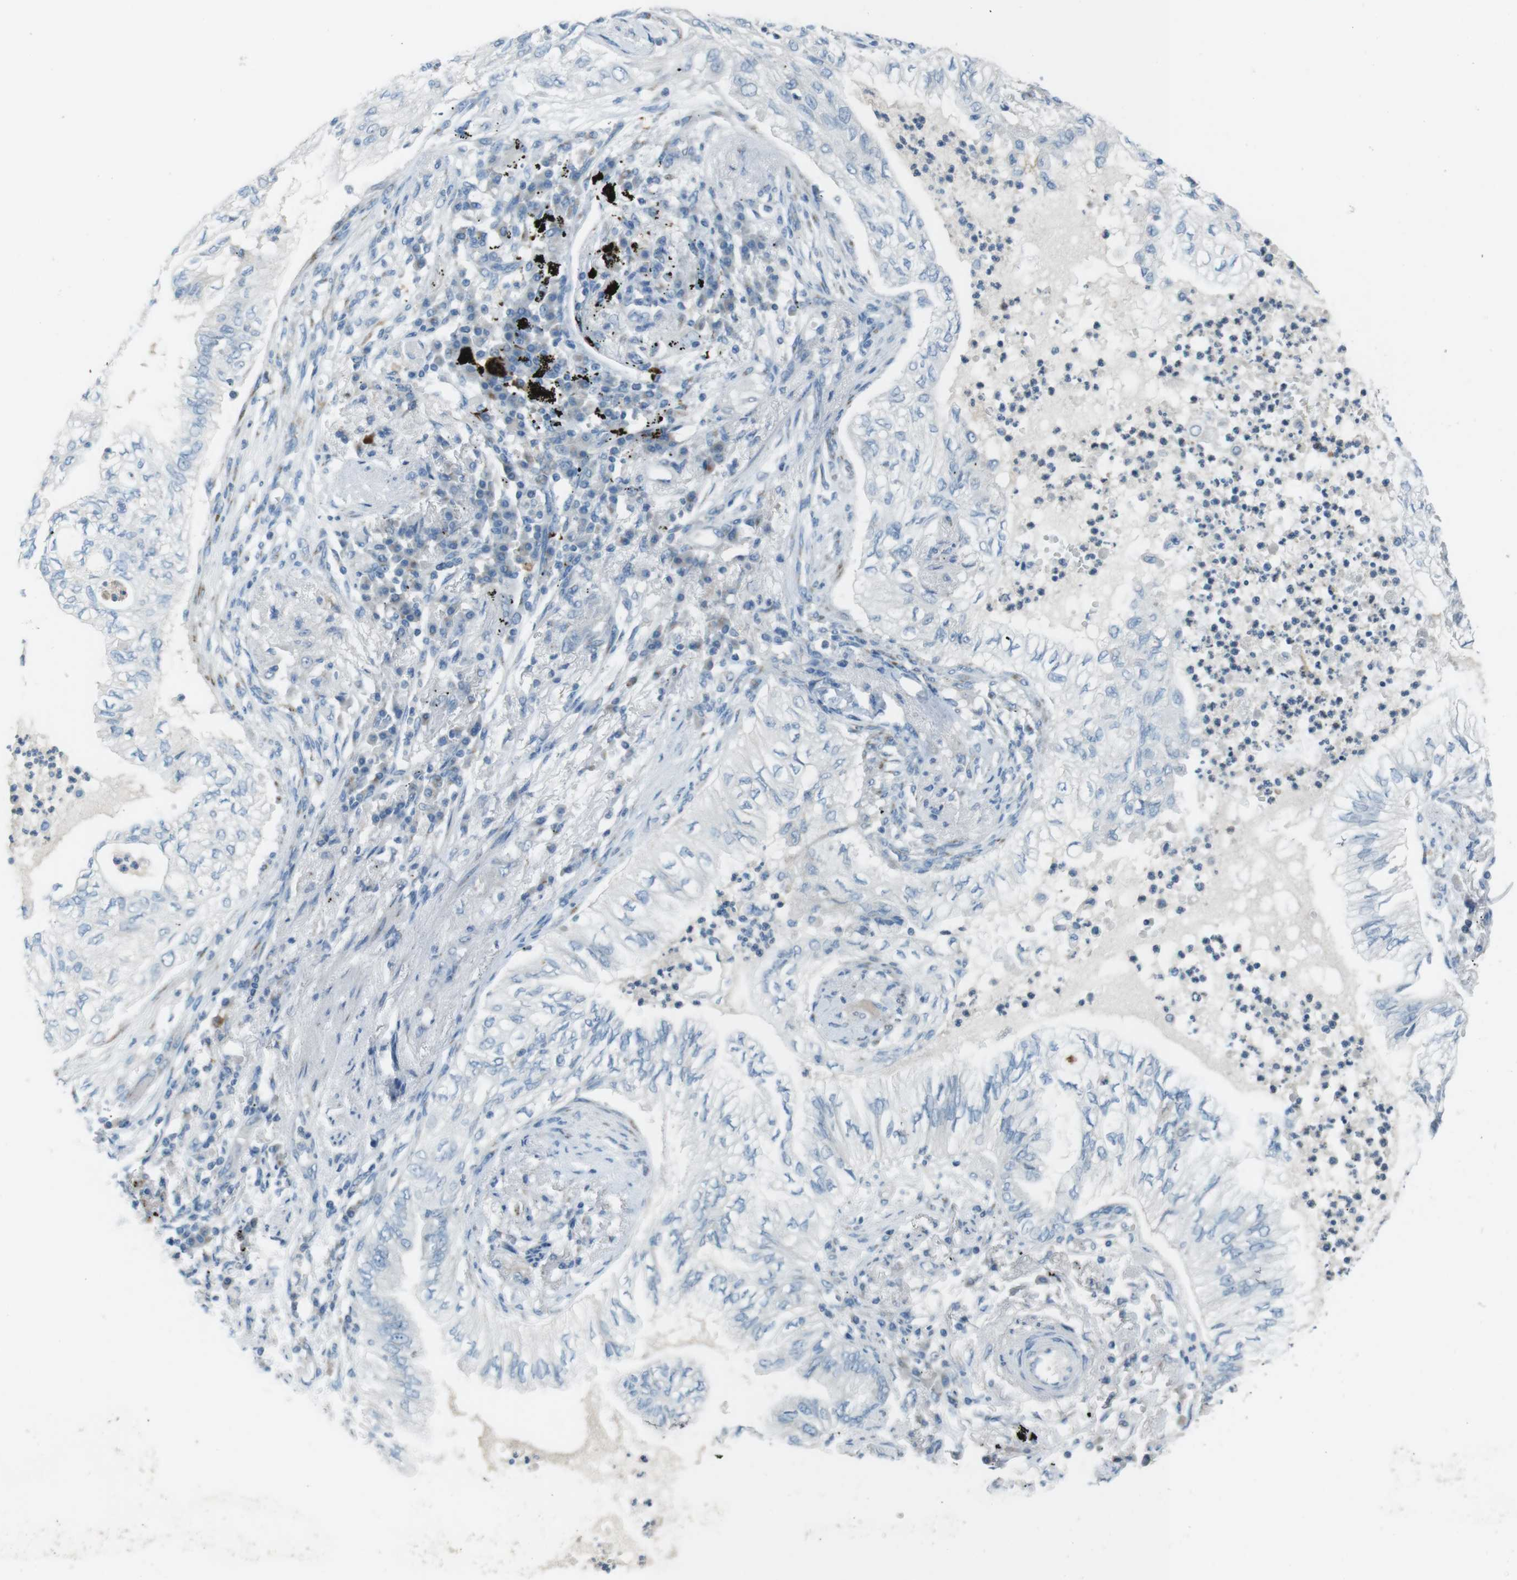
{"staining": {"intensity": "negative", "quantity": "none", "location": "none"}, "tissue": "lung cancer", "cell_type": "Tumor cells", "image_type": "cancer", "snomed": [{"axis": "morphology", "description": "Normal tissue, NOS"}, {"axis": "morphology", "description": "Adenocarcinoma, NOS"}, {"axis": "topography", "description": "Bronchus"}, {"axis": "topography", "description": "Lung"}], "caption": "Human lung cancer (adenocarcinoma) stained for a protein using IHC displays no expression in tumor cells.", "gene": "TXNDC15", "patient": {"sex": "female", "age": 70}}